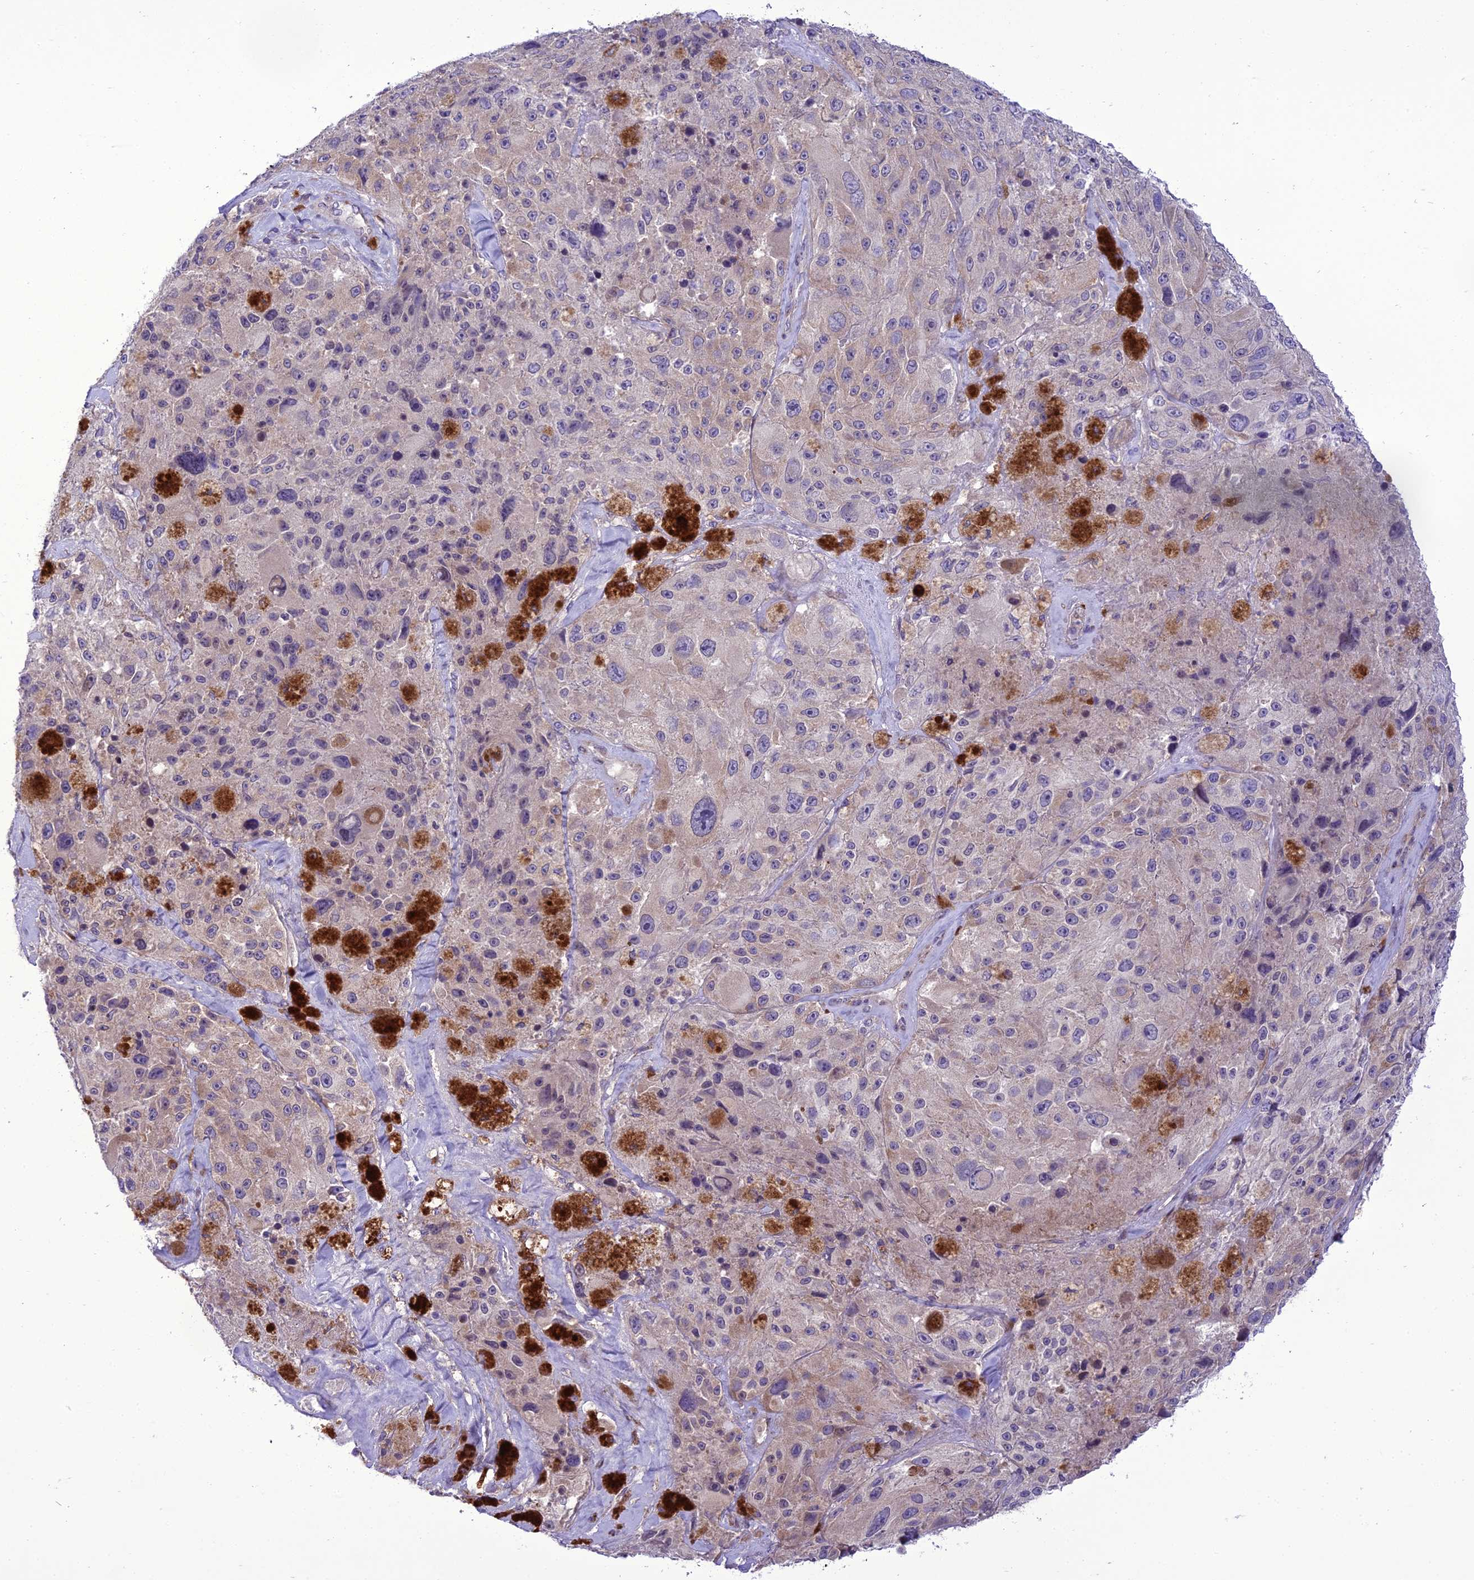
{"staining": {"intensity": "negative", "quantity": "none", "location": "none"}, "tissue": "melanoma", "cell_type": "Tumor cells", "image_type": "cancer", "snomed": [{"axis": "morphology", "description": "Malignant melanoma, Metastatic site"}, {"axis": "topography", "description": "Lymph node"}], "caption": "A high-resolution histopathology image shows IHC staining of melanoma, which shows no significant positivity in tumor cells. (Stains: DAB immunohistochemistry (IHC) with hematoxylin counter stain, Microscopy: brightfield microscopy at high magnification).", "gene": "NEURL2", "patient": {"sex": "male", "age": 62}}